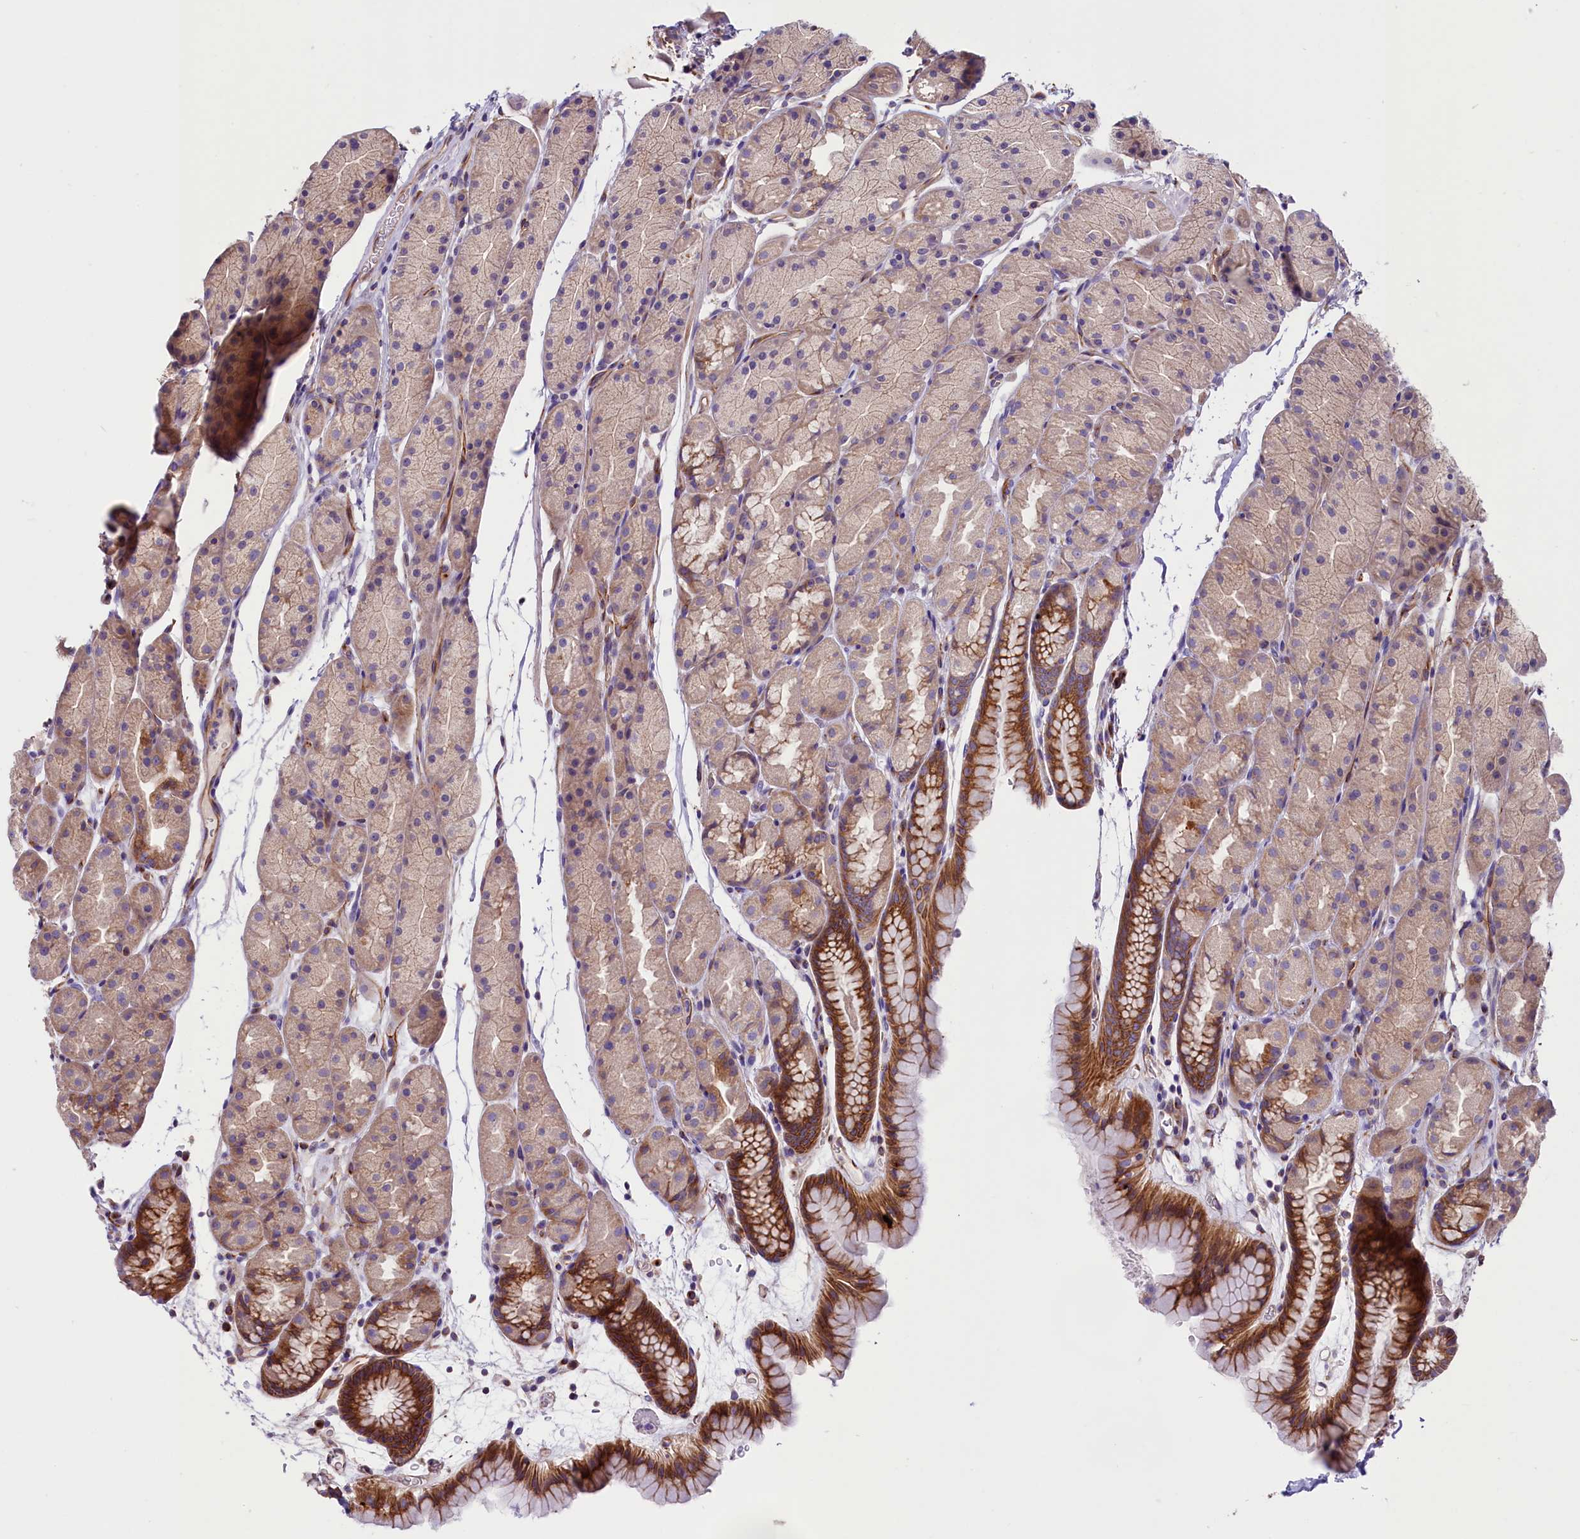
{"staining": {"intensity": "strong", "quantity": "<25%", "location": "cytoplasmic/membranous"}, "tissue": "stomach", "cell_type": "Glandular cells", "image_type": "normal", "snomed": [{"axis": "morphology", "description": "Normal tissue, NOS"}, {"axis": "topography", "description": "Stomach, upper"}, {"axis": "topography", "description": "Stomach"}], "caption": "DAB (3,3'-diaminobenzidine) immunohistochemical staining of normal stomach shows strong cytoplasmic/membranous protein positivity in approximately <25% of glandular cells.", "gene": "CD99L2", "patient": {"sex": "male", "age": 47}}